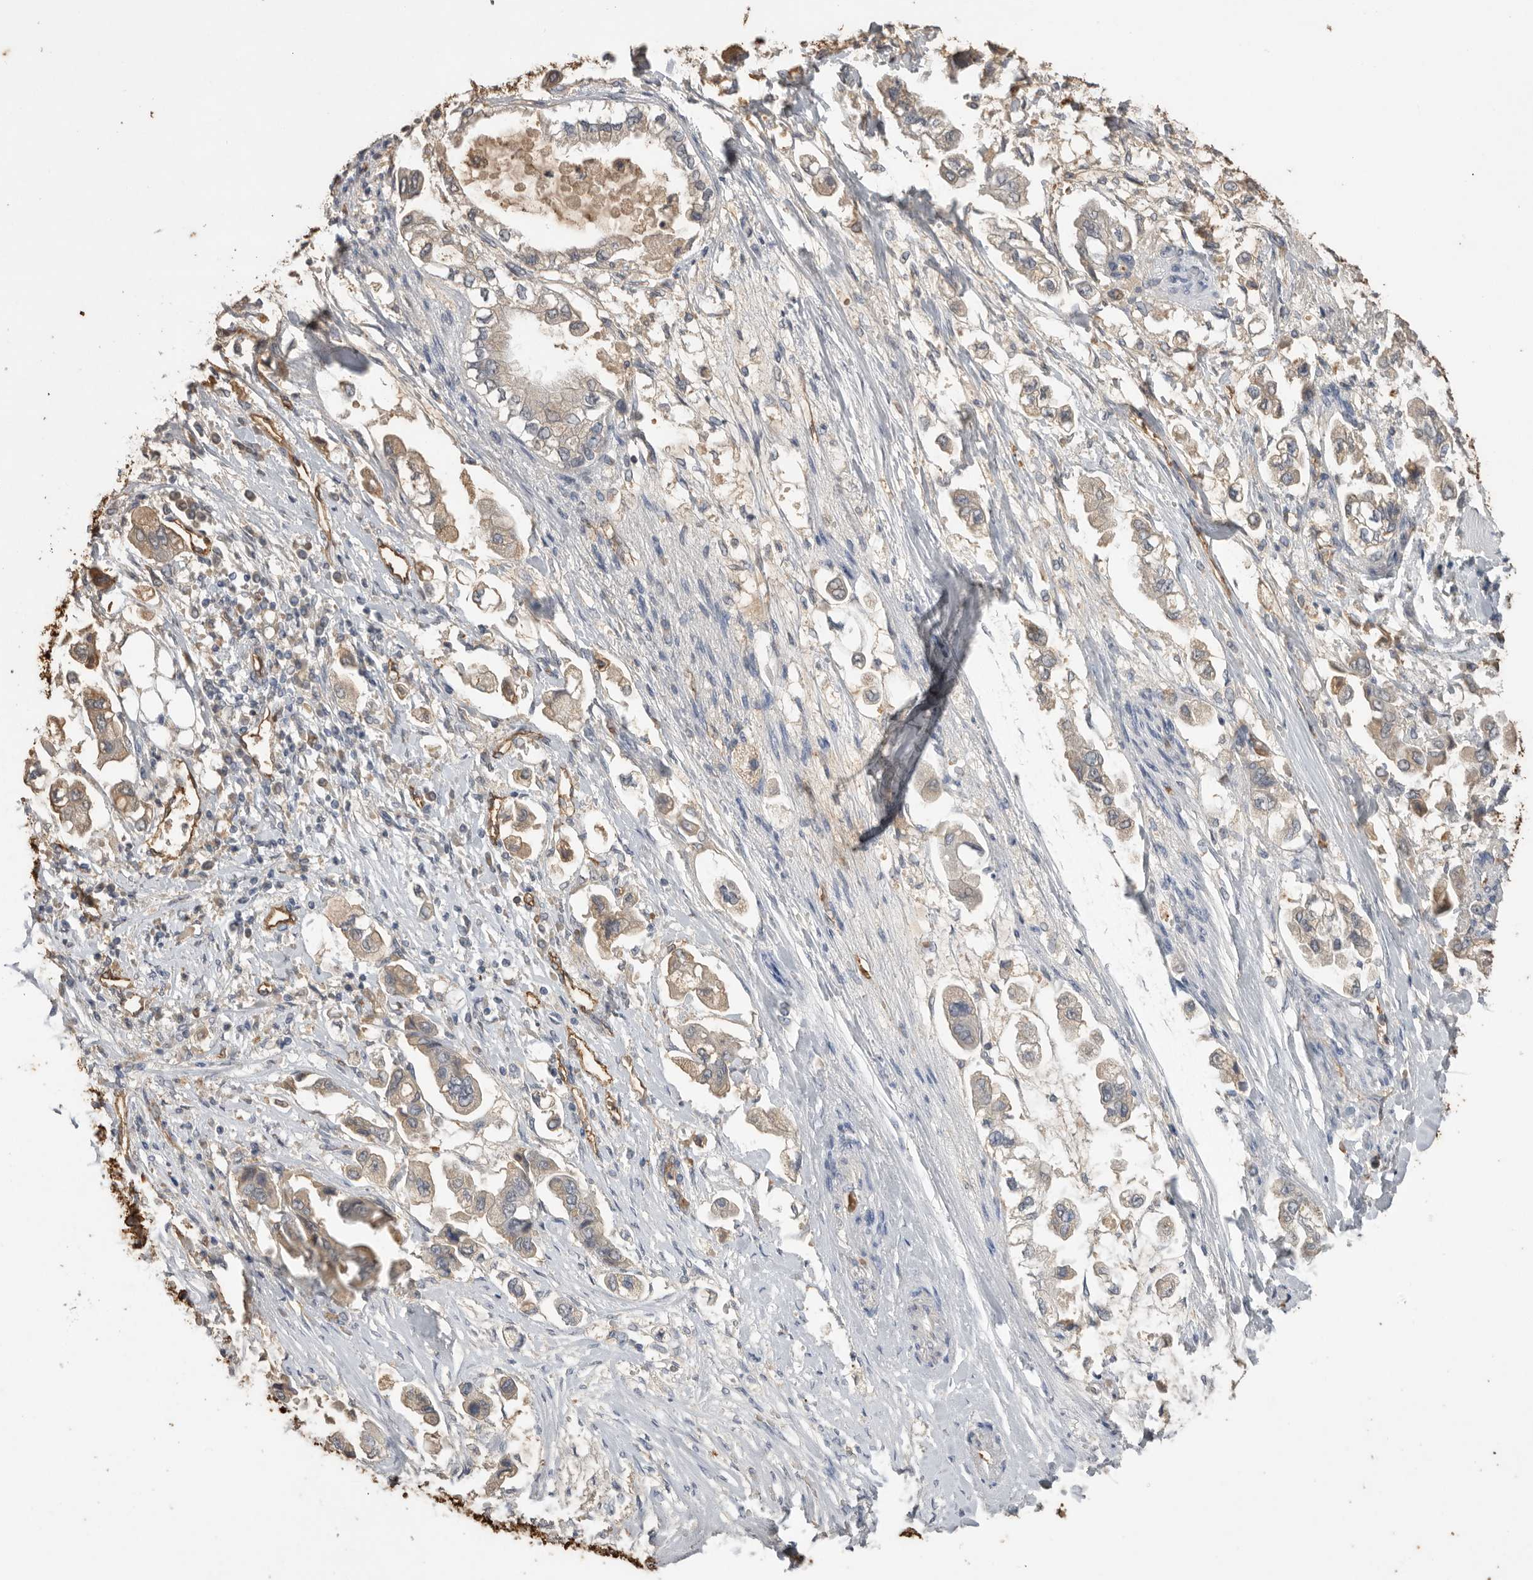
{"staining": {"intensity": "weak", "quantity": "25%-75%", "location": "cytoplasmic/membranous"}, "tissue": "stomach cancer", "cell_type": "Tumor cells", "image_type": "cancer", "snomed": [{"axis": "morphology", "description": "Adenocarcinoma, NOS"}, {"axis": "topography", "description": "Stomach"}], "caption": "Immunohistochemical staining of stomach cancer demonstrates low levels of weak cytoplasmic/membranous staining in about 25%-75% of tumor cells.", "gene": "IL27", "patient": {"sex": "male", "age": 62}}